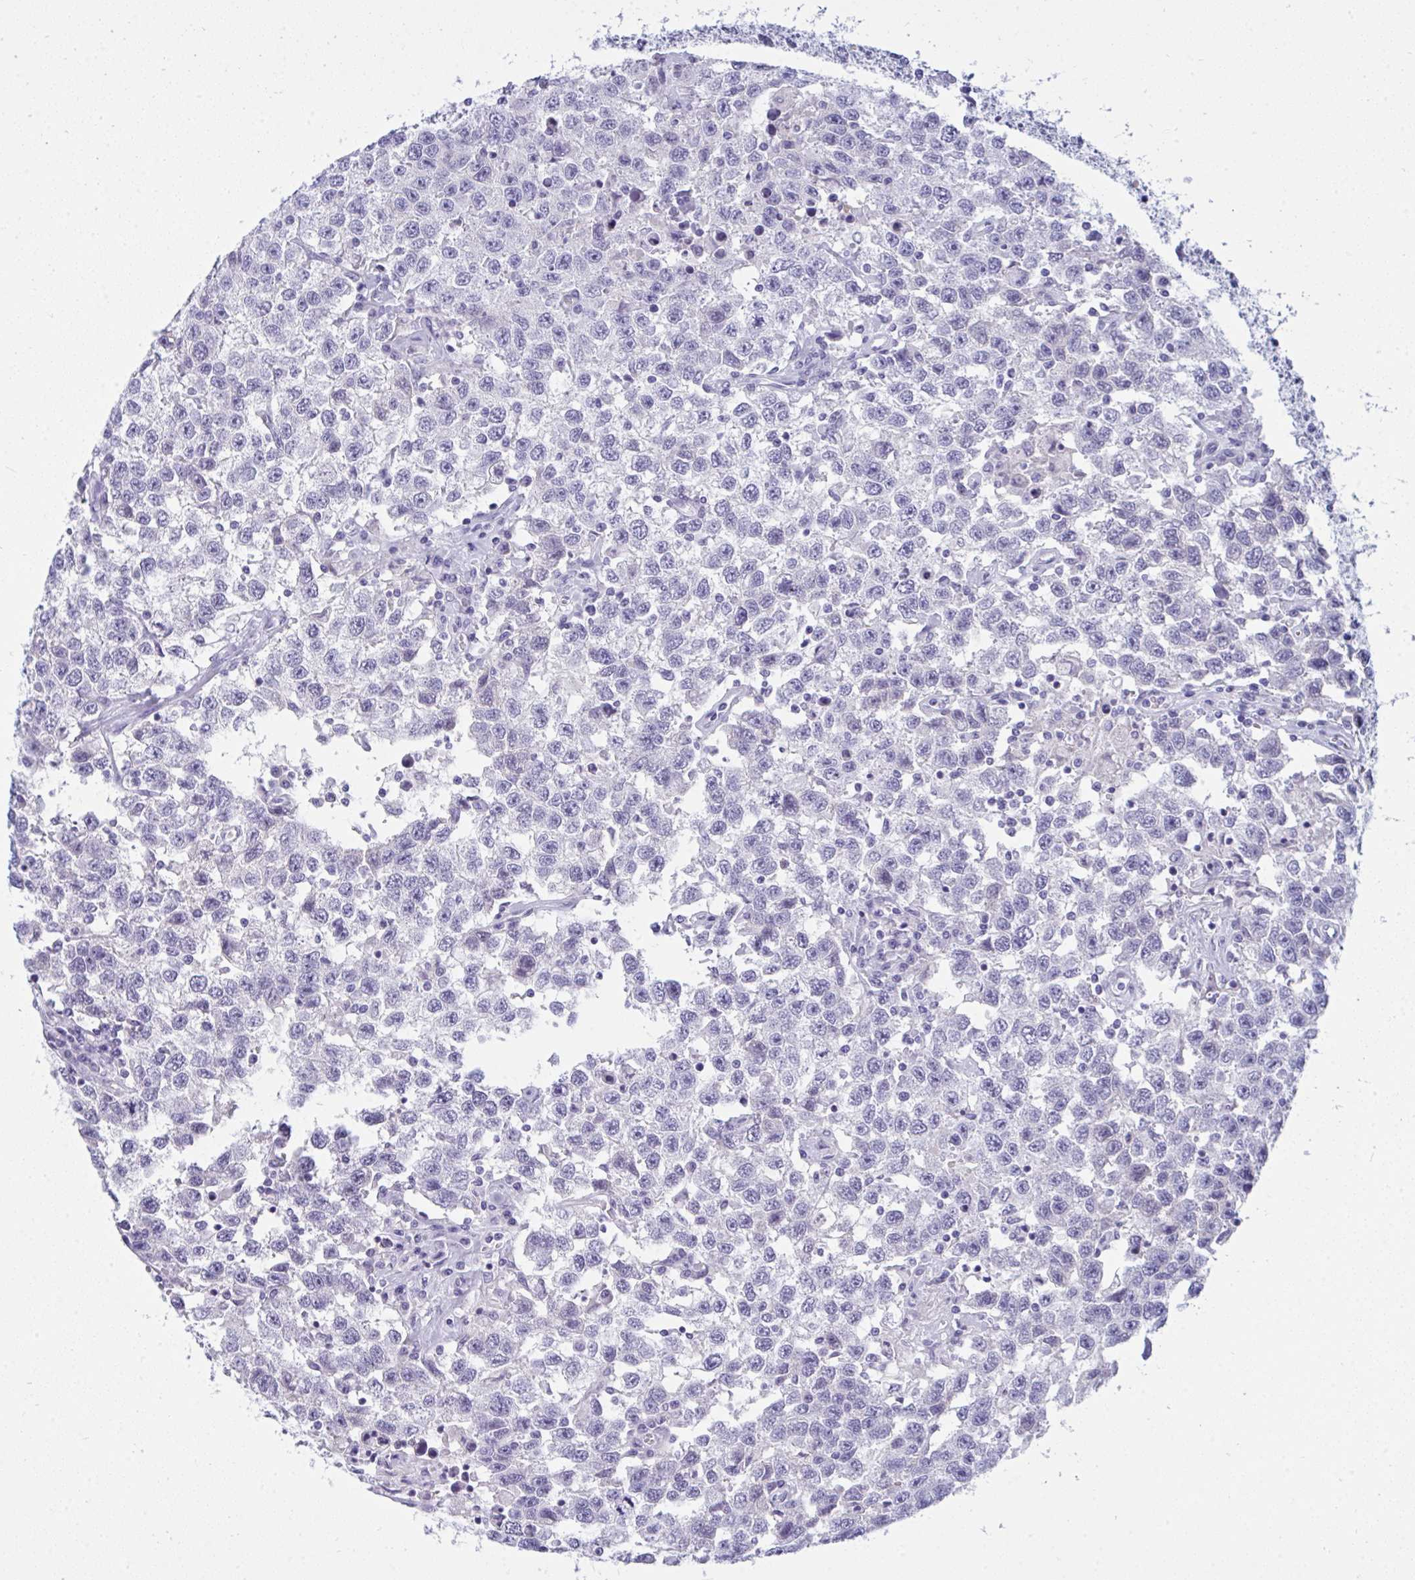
{"staining": {"intensity": "negative", "quantity": "none", "location": "none"}, "tissue": "testis cancer", "cell_type": "Tumor cells", "image_type": "cancer", "snomed": [{"axis": "morphology", "description": "Seminoma, NOS"}, {"axis": "topography", "description": "Testis"}], "caption": "A high-resolution image shows immunohistochemistry (IHC) staining of testis seminoma, which demonstrates no significant expression in tumor cells. Nuclei are stained in blue.", "gene": "PRDM9", "patient": {"sex": "male", "age": 41}}